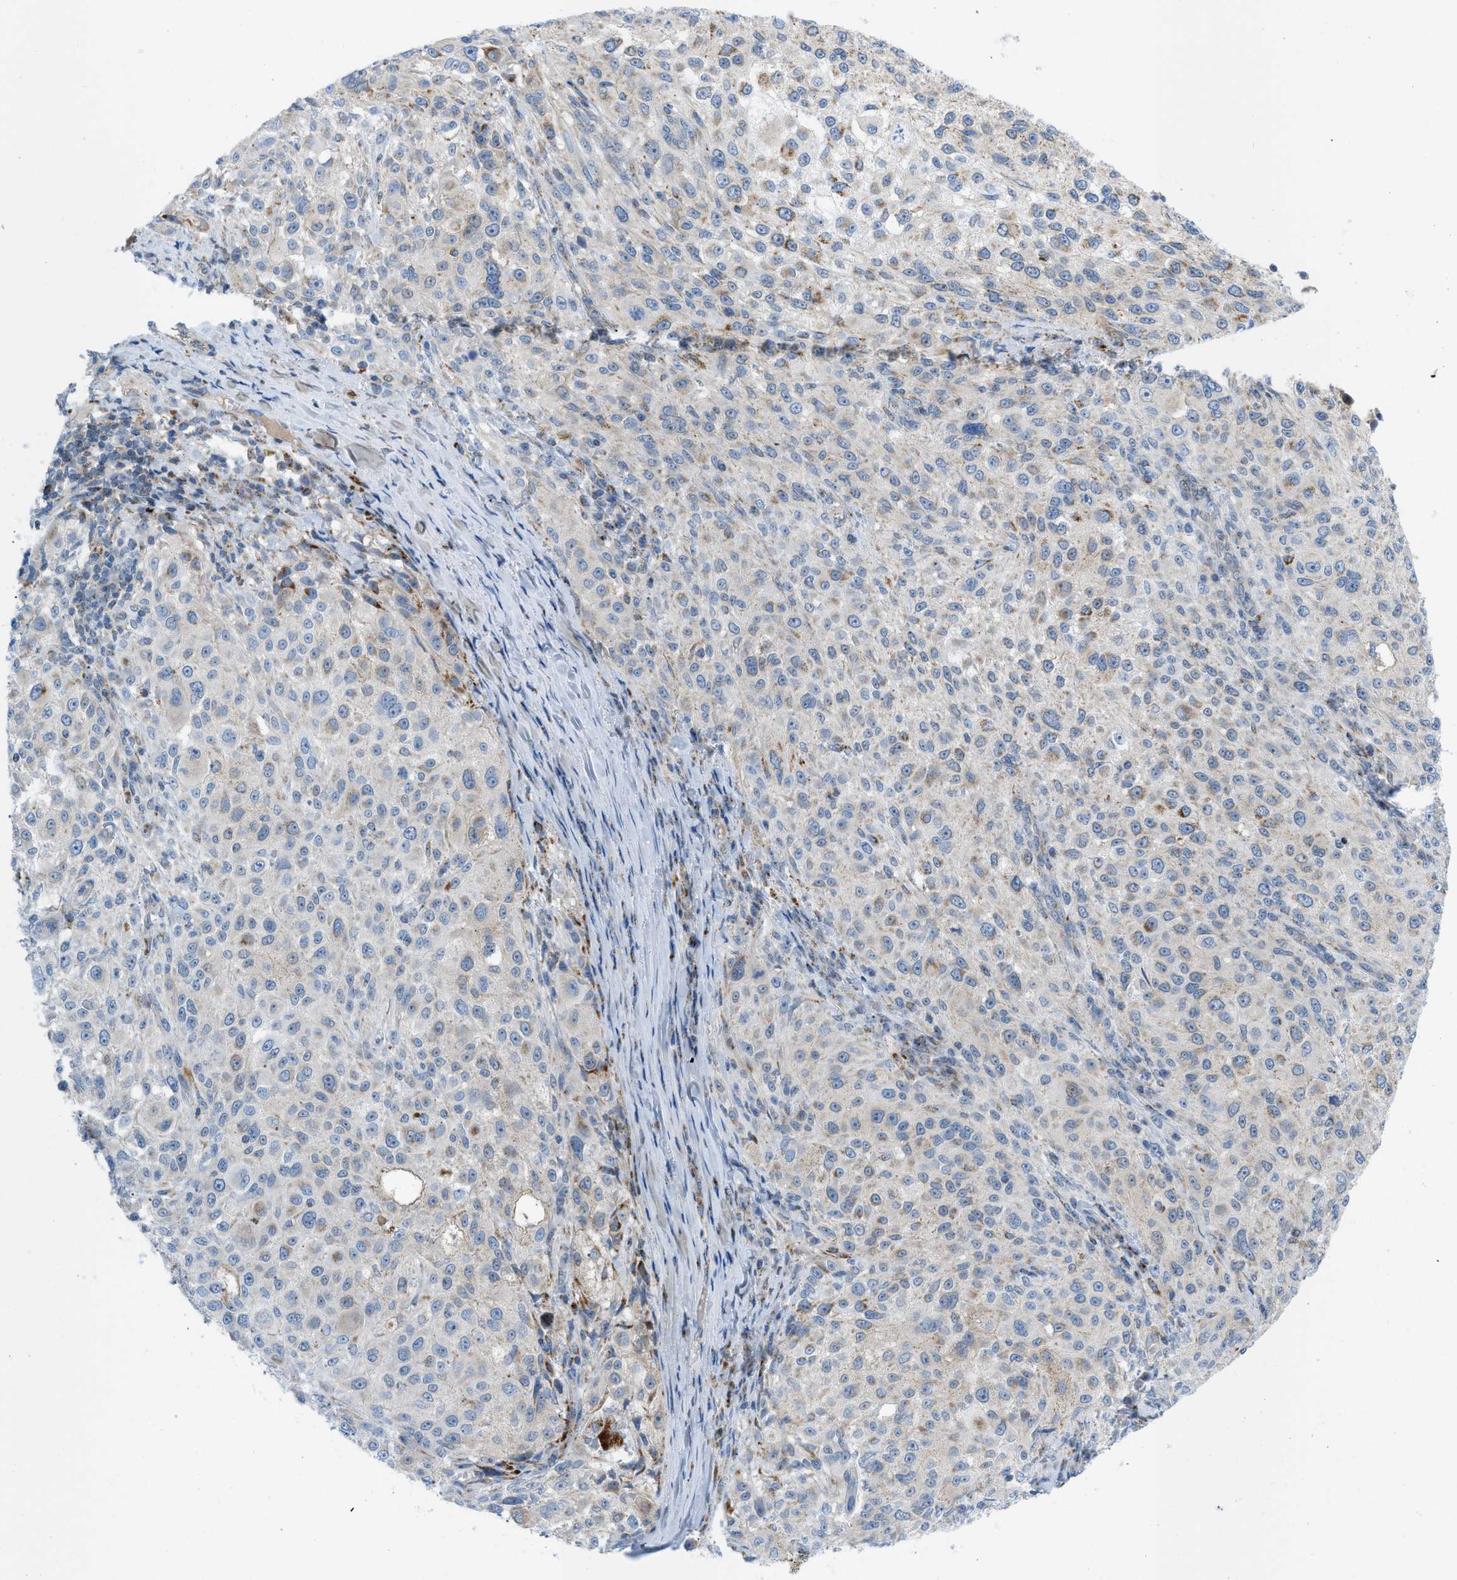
{"staining": {"intensity": "weak", "quantity": "<25%", "location": "cytoplasmic/membranous"}, "tissue": "melanoma", "cell_type": "Tumor cells", "image_type": "cancer", "snomed": [{"axis": "morphology", "description": "Necrosis, NOS"}, {"axis": "morphology", "description": "Malignant melanoma, NOS"}, {"axis": "topography", "description": "Skin"}], "caption": "This is an immunohistochemistry (IHC) histopathology image of human malignant melanoma. There is no staining in tumor cells.", "gene": "RBBP9", "patient": {"sex": "female", "age": 87}}